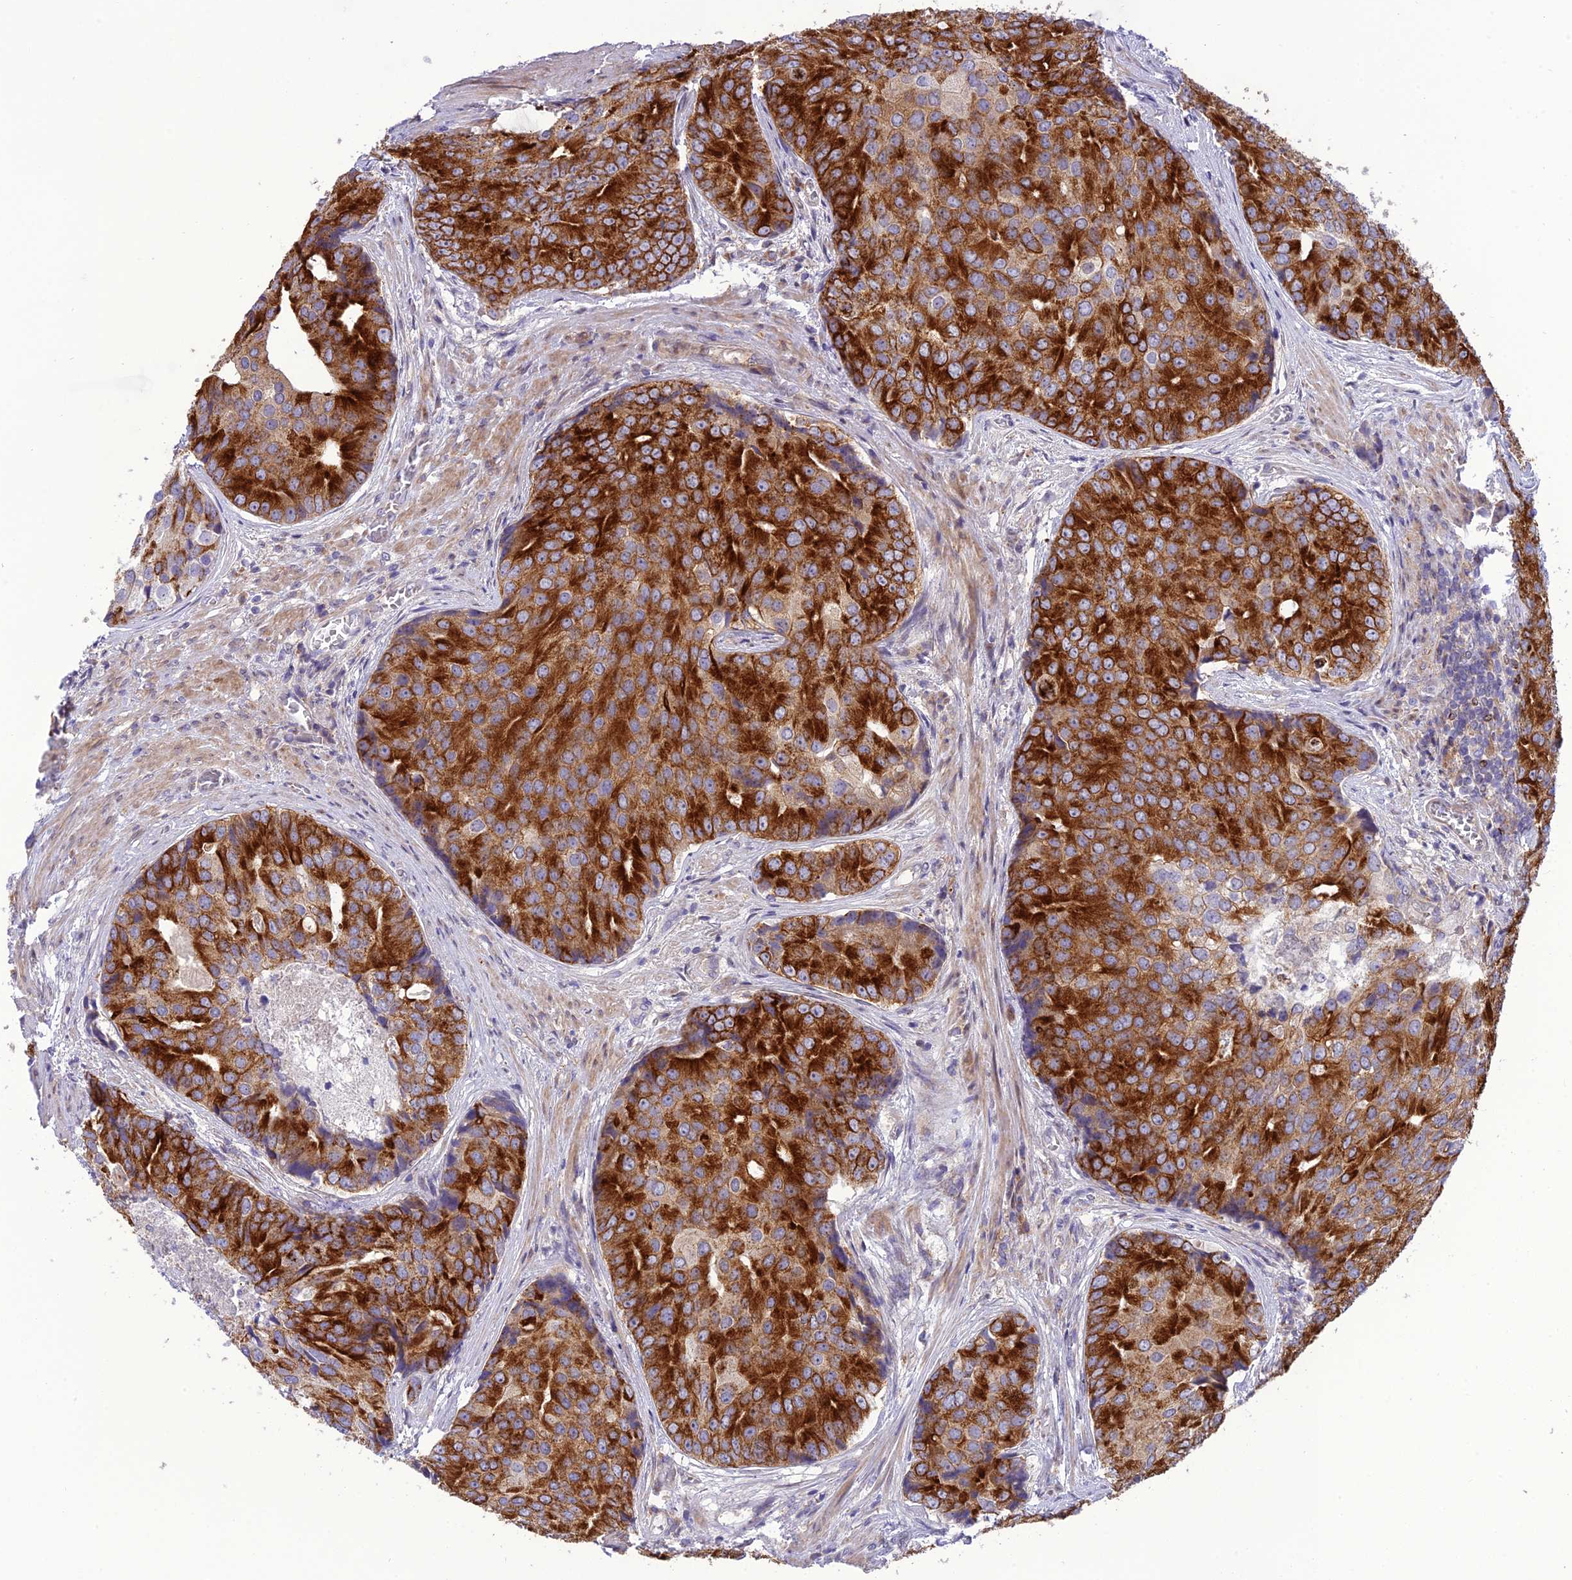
{"staining": {"intensity": "strong", "quantity": ">75%", "location": "cytoplasmic/membranous"}, "tissue": "prostate cancer", "cell_type": "Tumor cells", "image_type": "cancer", "snomed": [{"axis": "morphology", "description": "Adenocarcinoma, High grade"}, {"axis": "topography", "description": "Prostate"}], "caption": "This is an image of immunohistochemistry staining of prostate cancer, which shows strong staining in the cytoplasmic/membranous of tumor cells.", "gene": "JMY", "patient": {"sex": "male", "age": 62}}